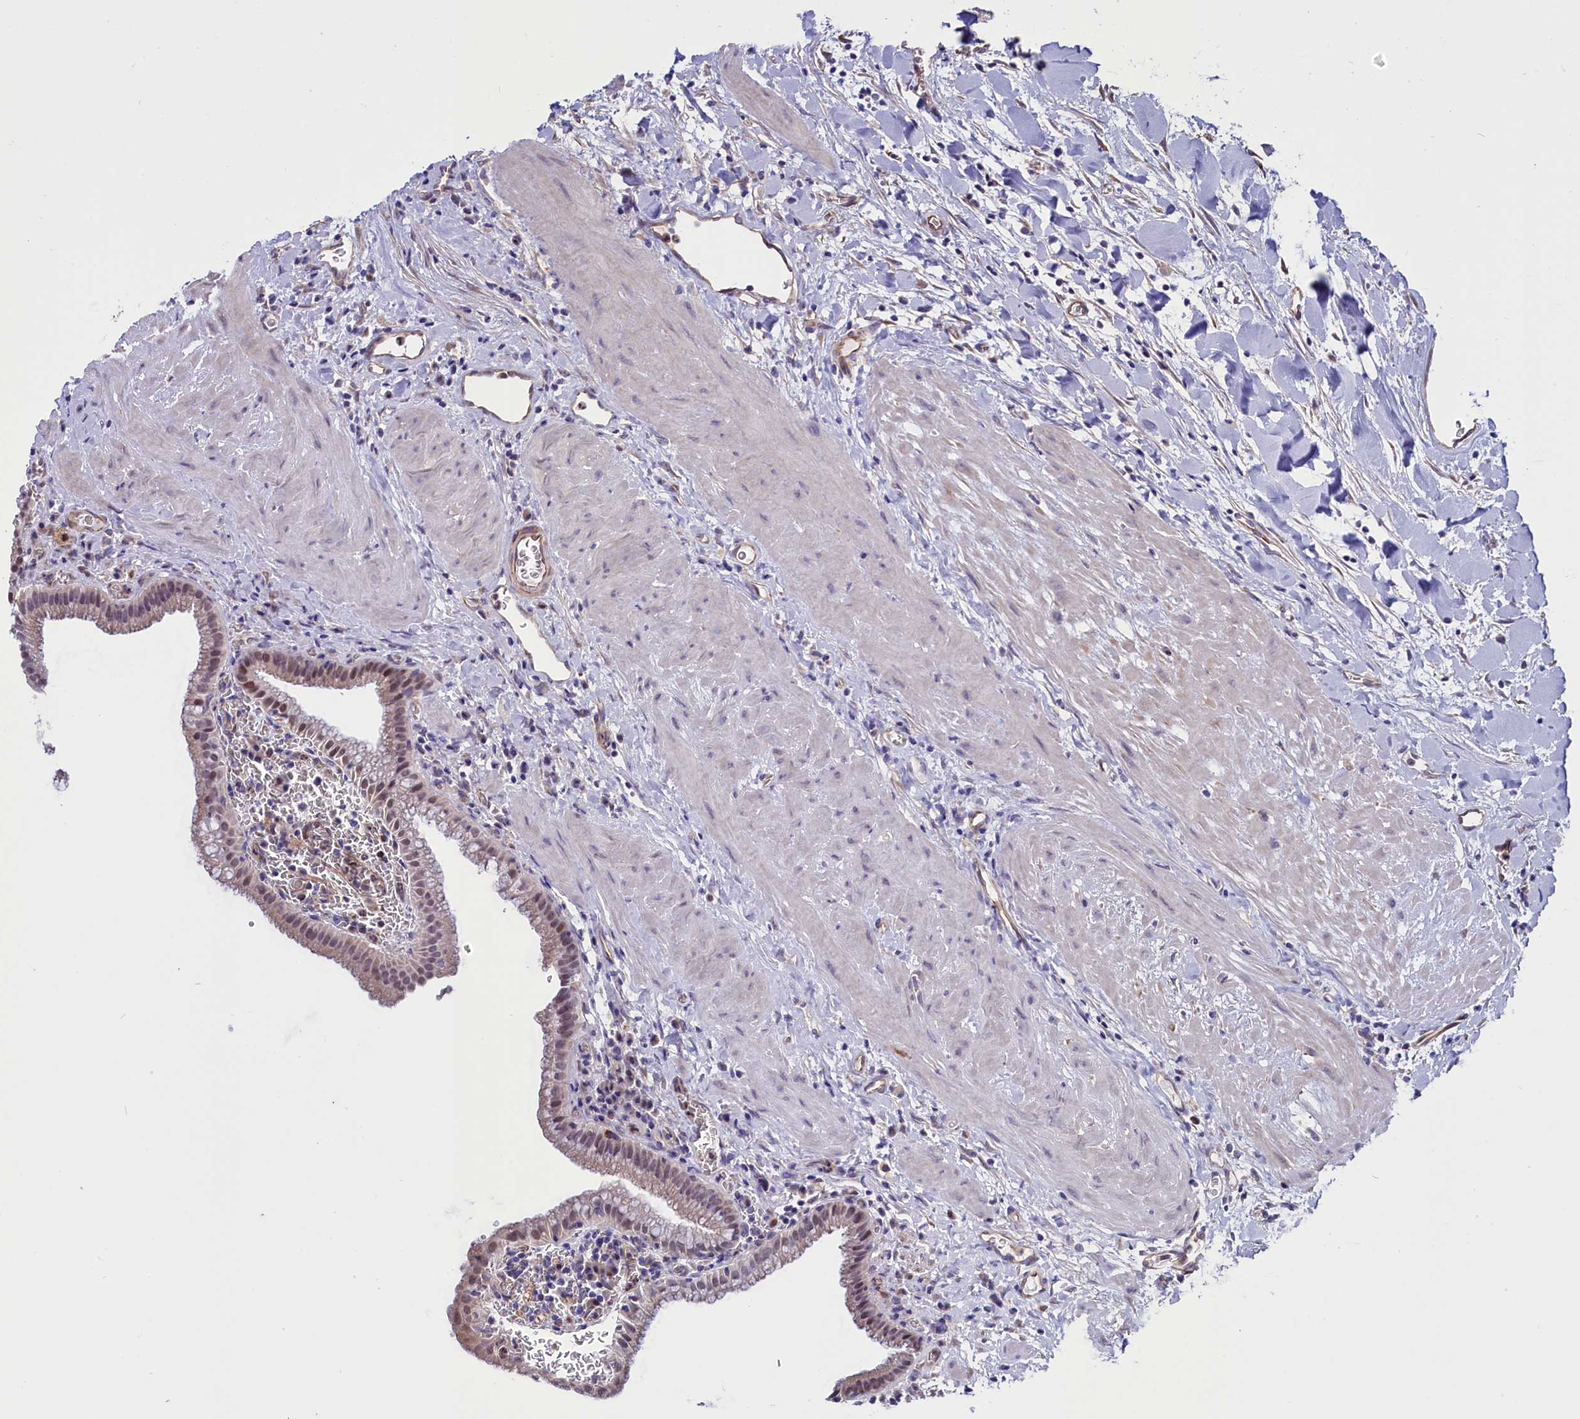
{"staining": {"intensity": "moderate", "quantity": "<25%", "location": "nuclear"}, "tissue": "gallbladder", "cell_type": "Glandular cells", "image_type": "normal", "snomed": [{"axis": "morphology", "description": "Normal tissue, NOS"}, {"axis": "topography", "description": "Gallbladder"}], "caption": "Brown immunohistochemical staining in unremarkable gallbladder shows moderate nuclear staining in approximately <25% of glandular cells. Ihc stains the protein of interest in brown and the nuclei are stained blue.", "gene": "PDILT", "patient": {"sex": "male", "age": 78}}